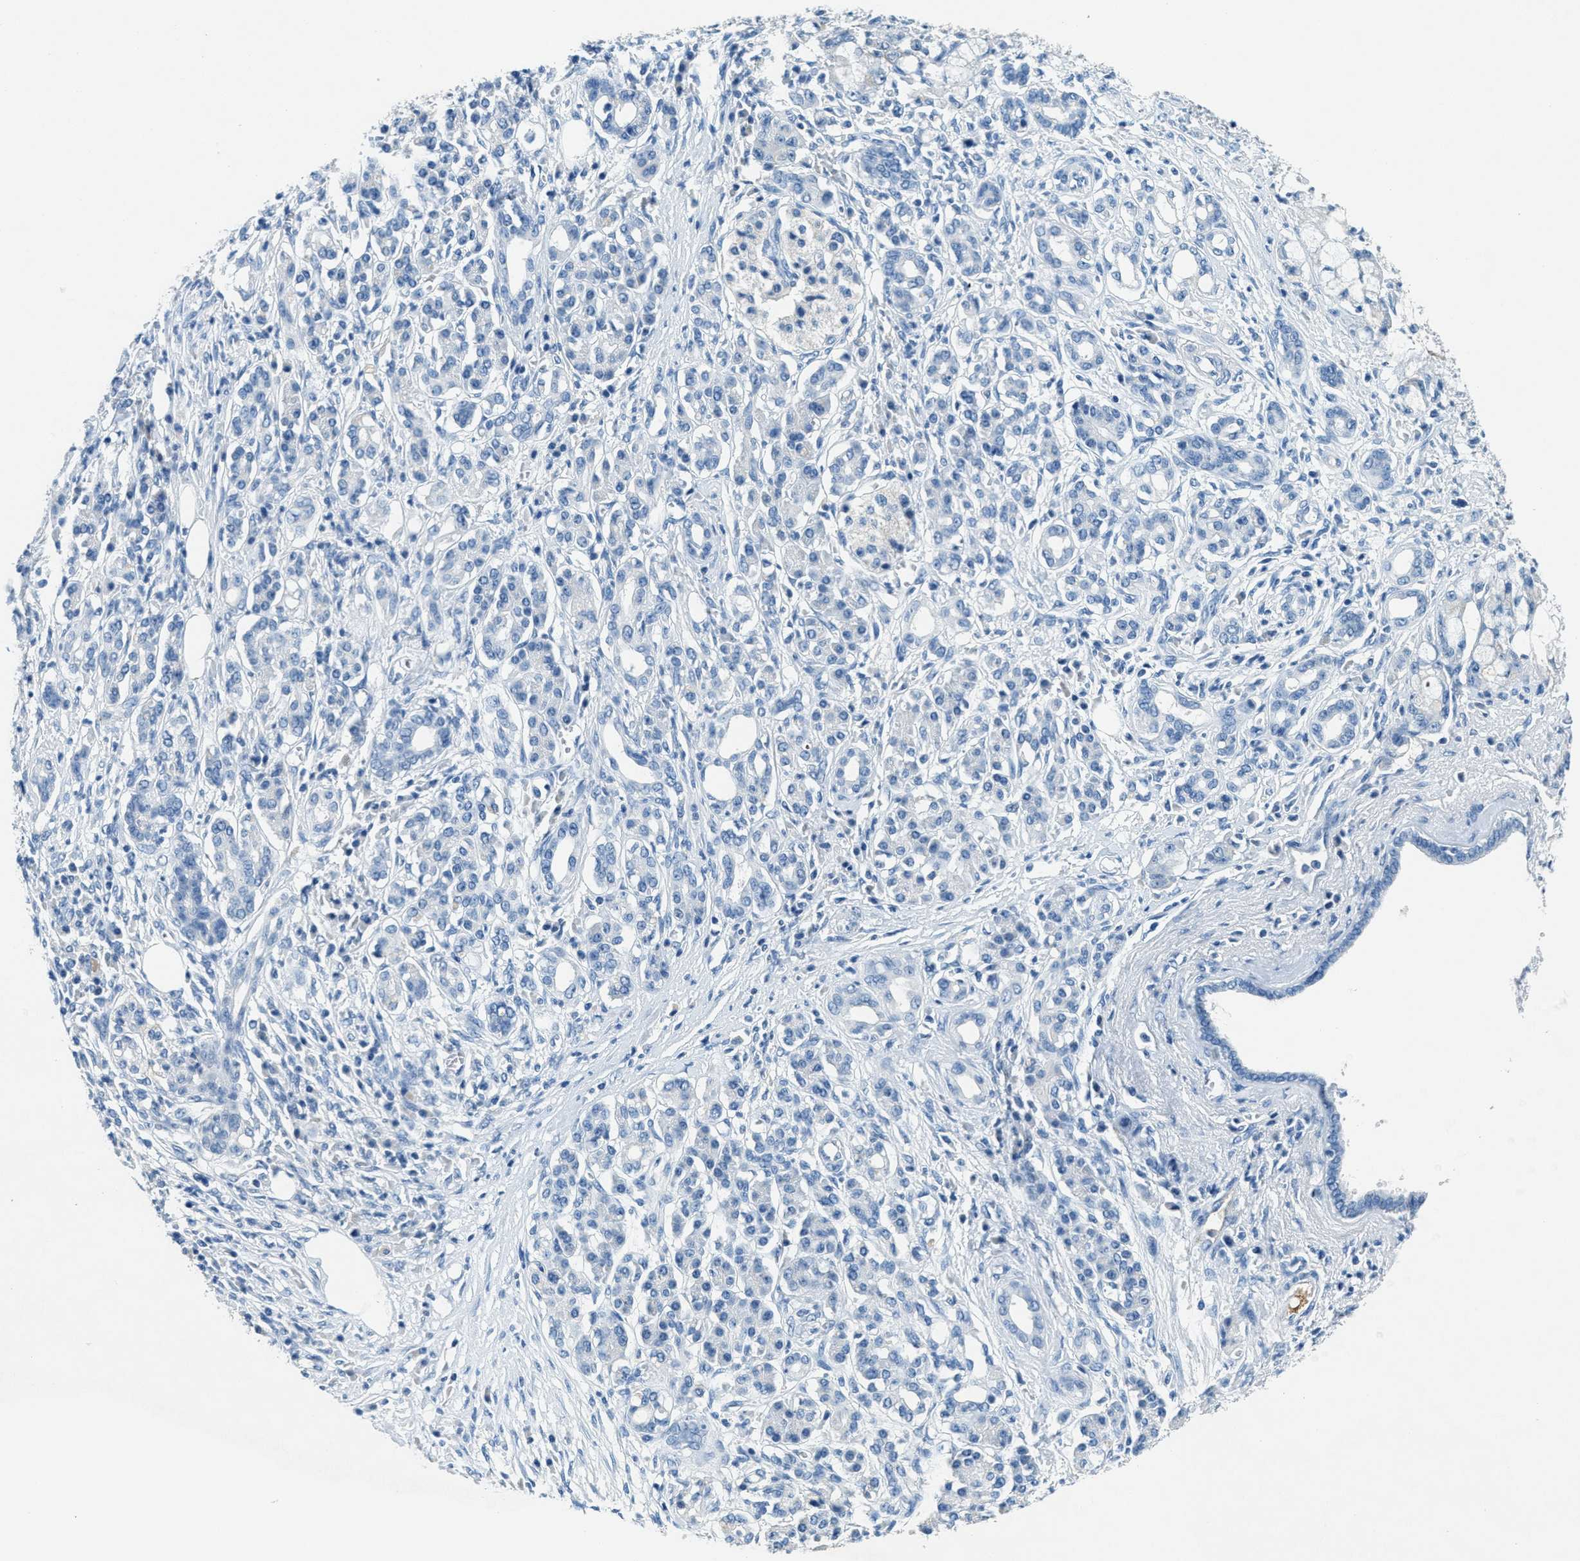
{"staining": {"intensity": "negative", "quantity": "none", "location": "none"}, "tissue": "pancreatic cancer", "cell_type": "Tumor cells", "image_type": "cancer", "snomed": [{"axis": "morphology", "description": "Adenocarcinoma, NOS"}, {"axis": "topography", "description": "Pancreas"}], "caption": "A high-resolution histopathology image shows immunohistochemistry staining of pancreatic cancer (adenocarcinoma), which exhibits no significant positivity in tumor cells.", "gene": "A2M", "patient": {"sex": "female", "age": 73}}